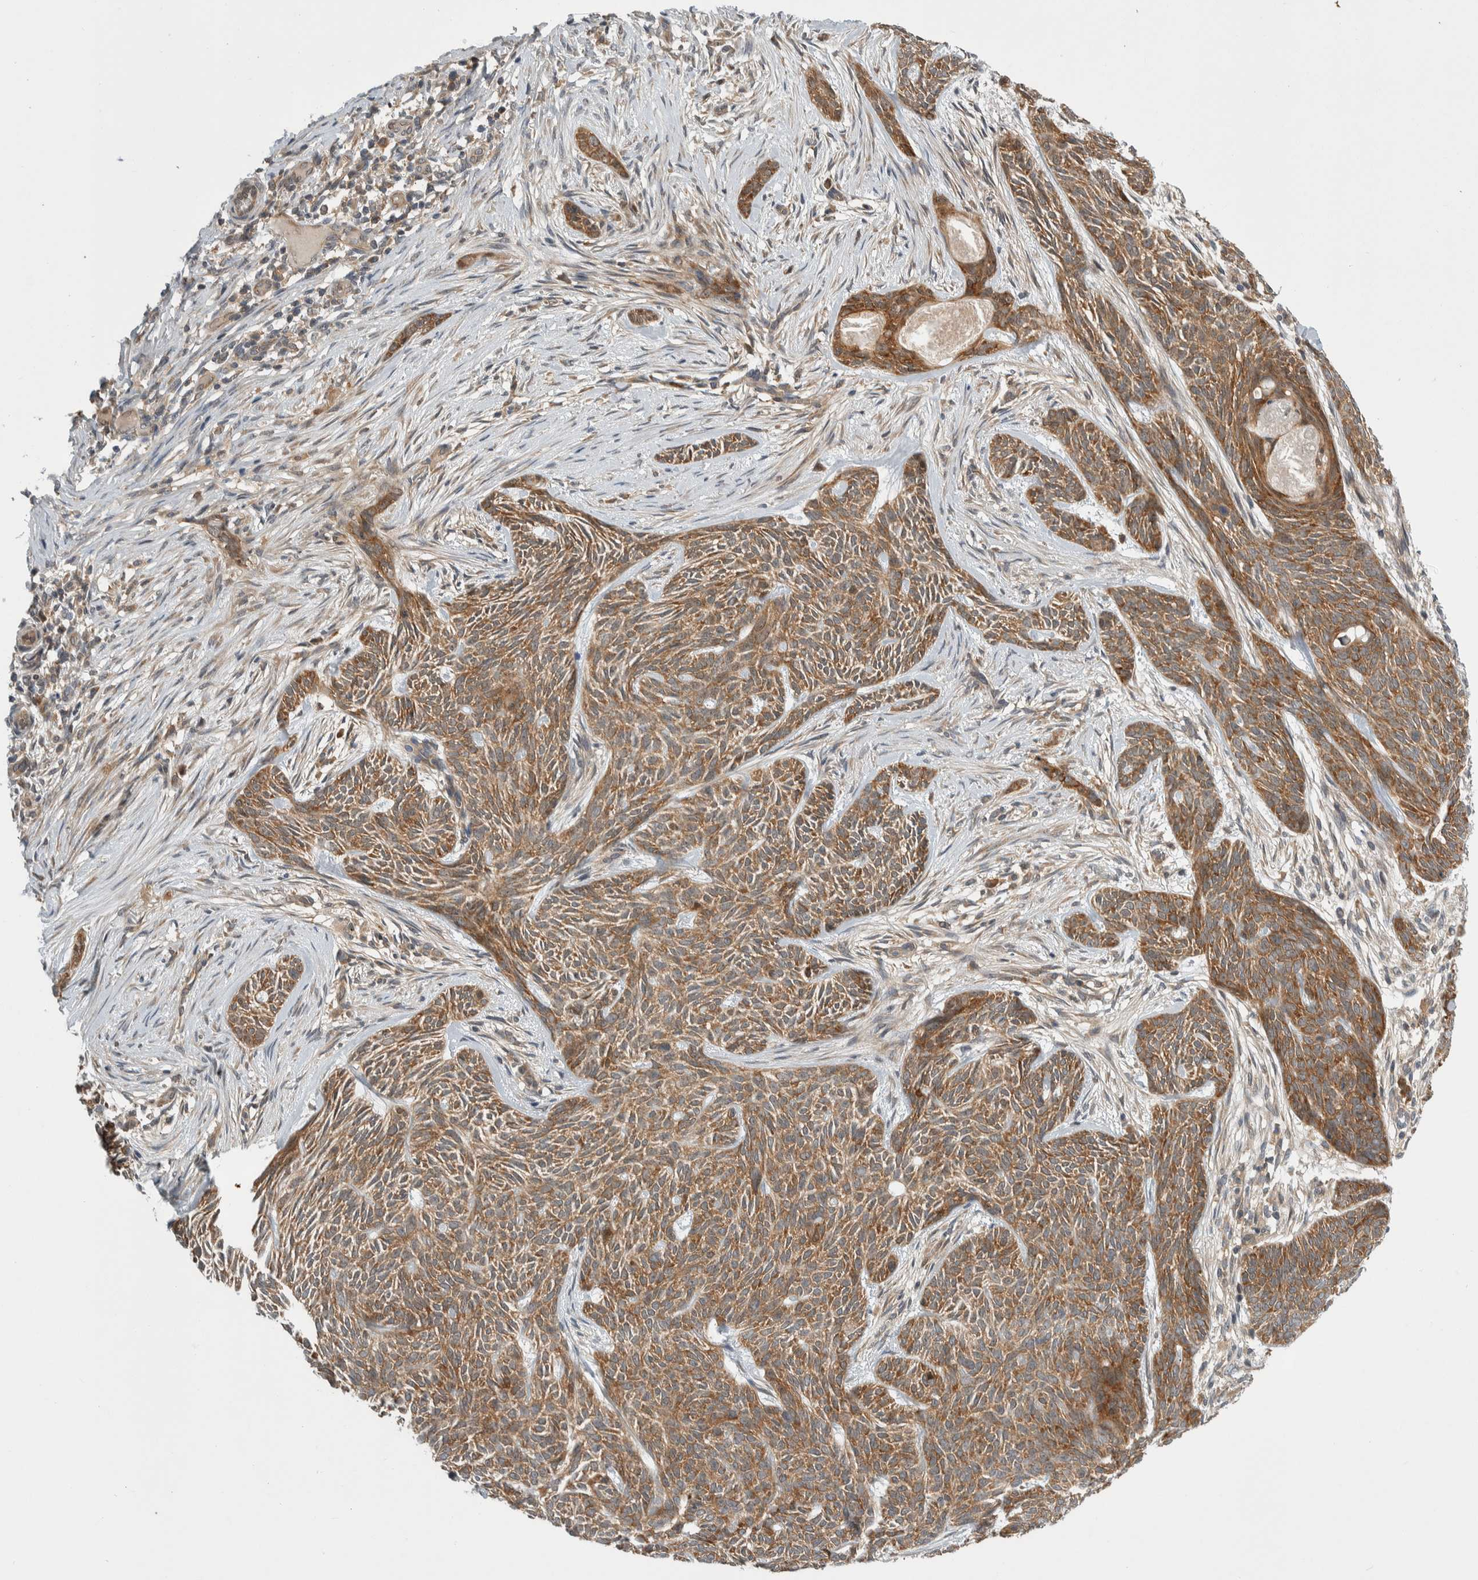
{"staining": {"intensity": "moderate", "quantity": ">75%", "location": "cytoplasmic/membranous"}, "tissue": "skin cancer", "cell_type": "Tumor cells", "image_type": "cancer", "snomed": [{"axis": "morphology", "description": "Basal cell carcinoma"}, {"axis": "topography", "description": "Skin"}], "caption": "The histopathology image shows staining of skin cancer (basal cell carcinoma), revealing moderate cytoplasmic/membranous protein positivity (brown color) within tumor cells.", "gene": "CCDC43", "patient": {"sex": "female", "age": 59}}